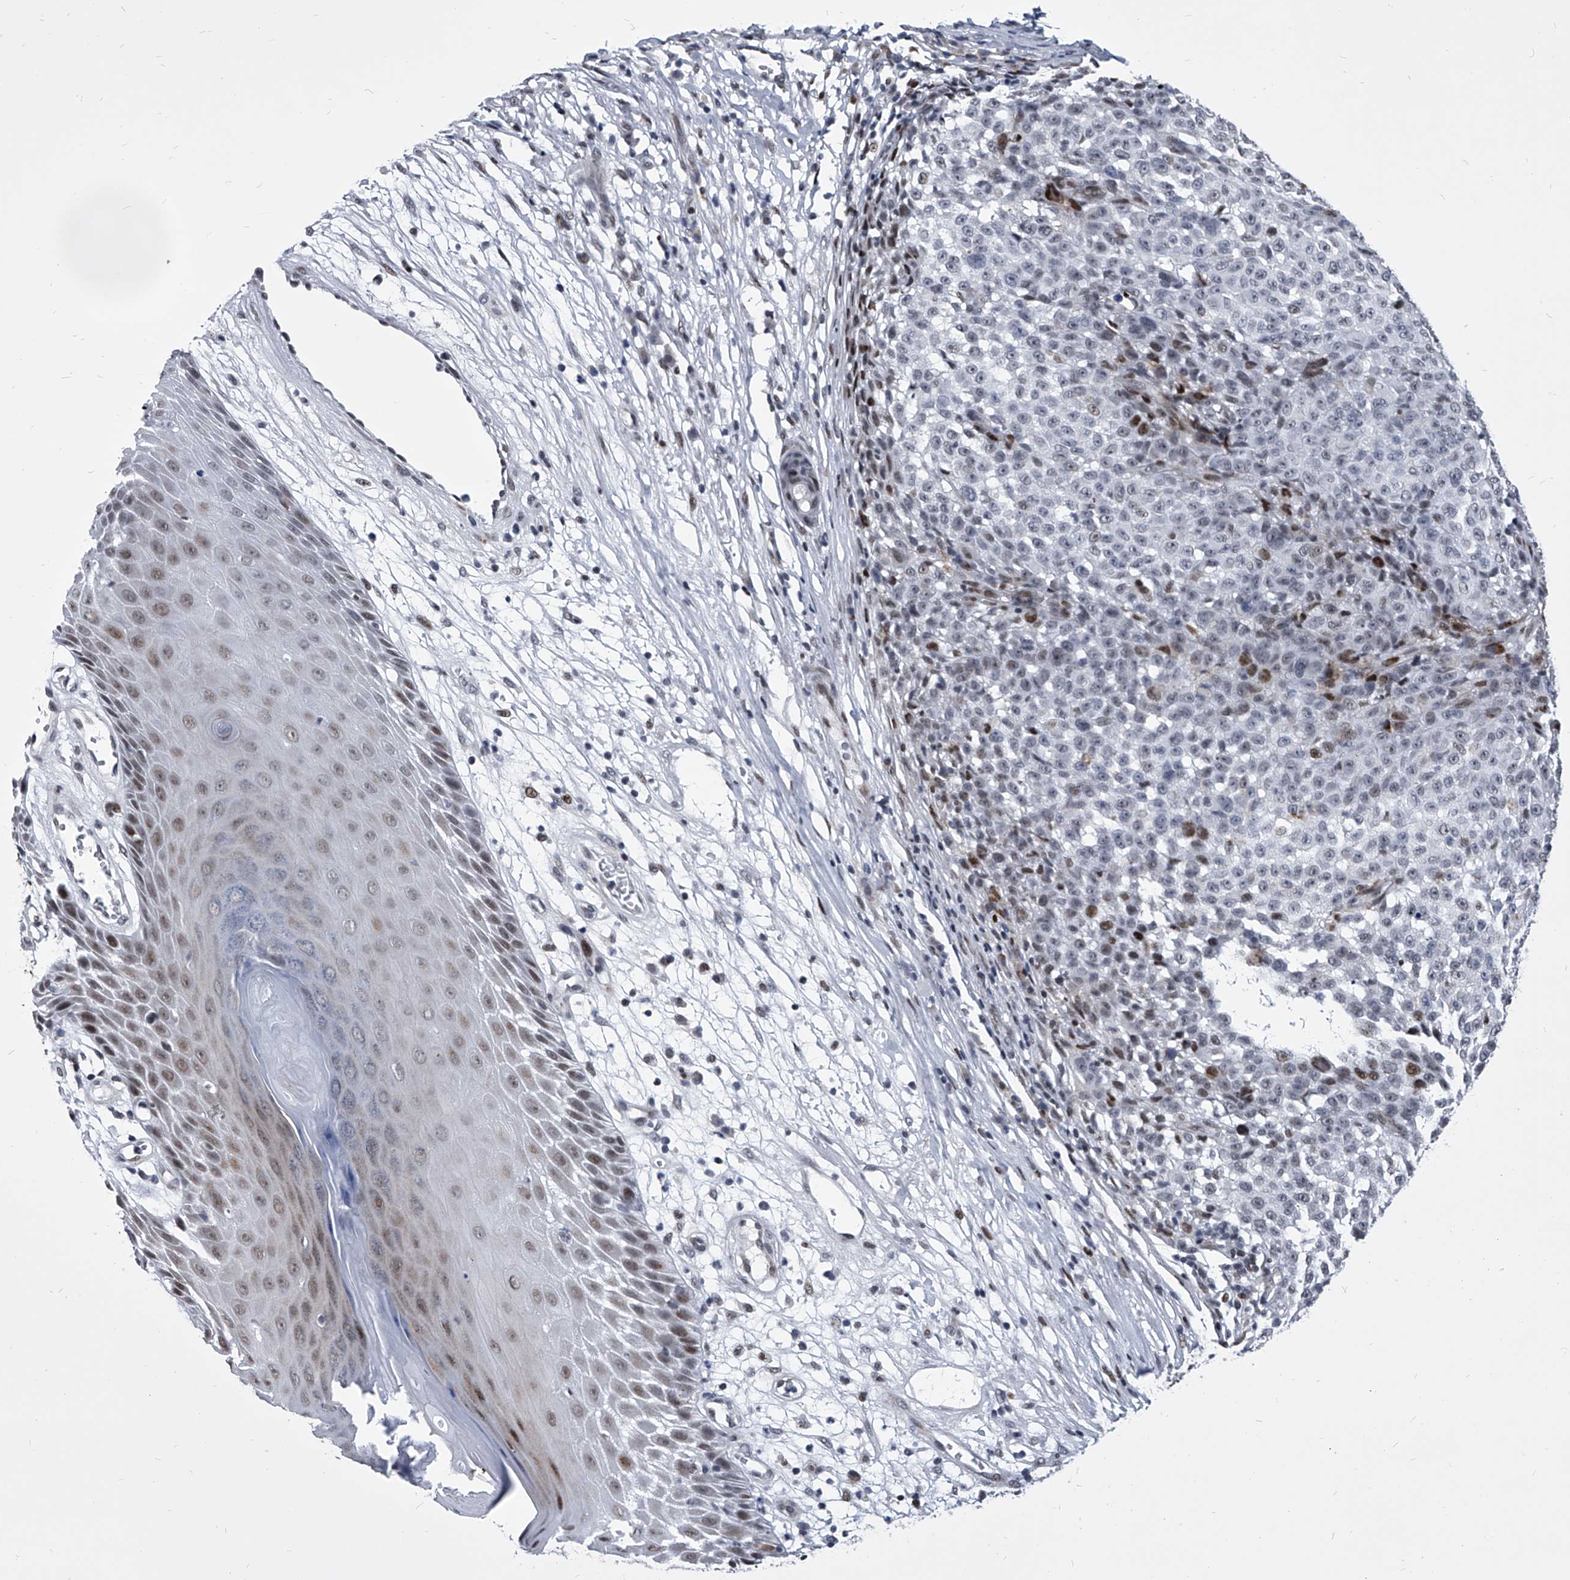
{"staining": {"intensity": "moderate", "quantity": "<25%", "location": "nuclear"}, "tissue": "melanoma", "cell_type": "Tumor cells", "image_type": "cancer", "snomed": [{"axis": "morphology", "description": "Malignant melanoma, NOS"}, {"axis": "topography", "description": "Skin"}], "caption": "A micrograph of melanoma stained for a protein displays moderate nuclear brown staining in tumor cells.", "gene": "CMTR1", "patient": {"sex": "female", "age": 82}}